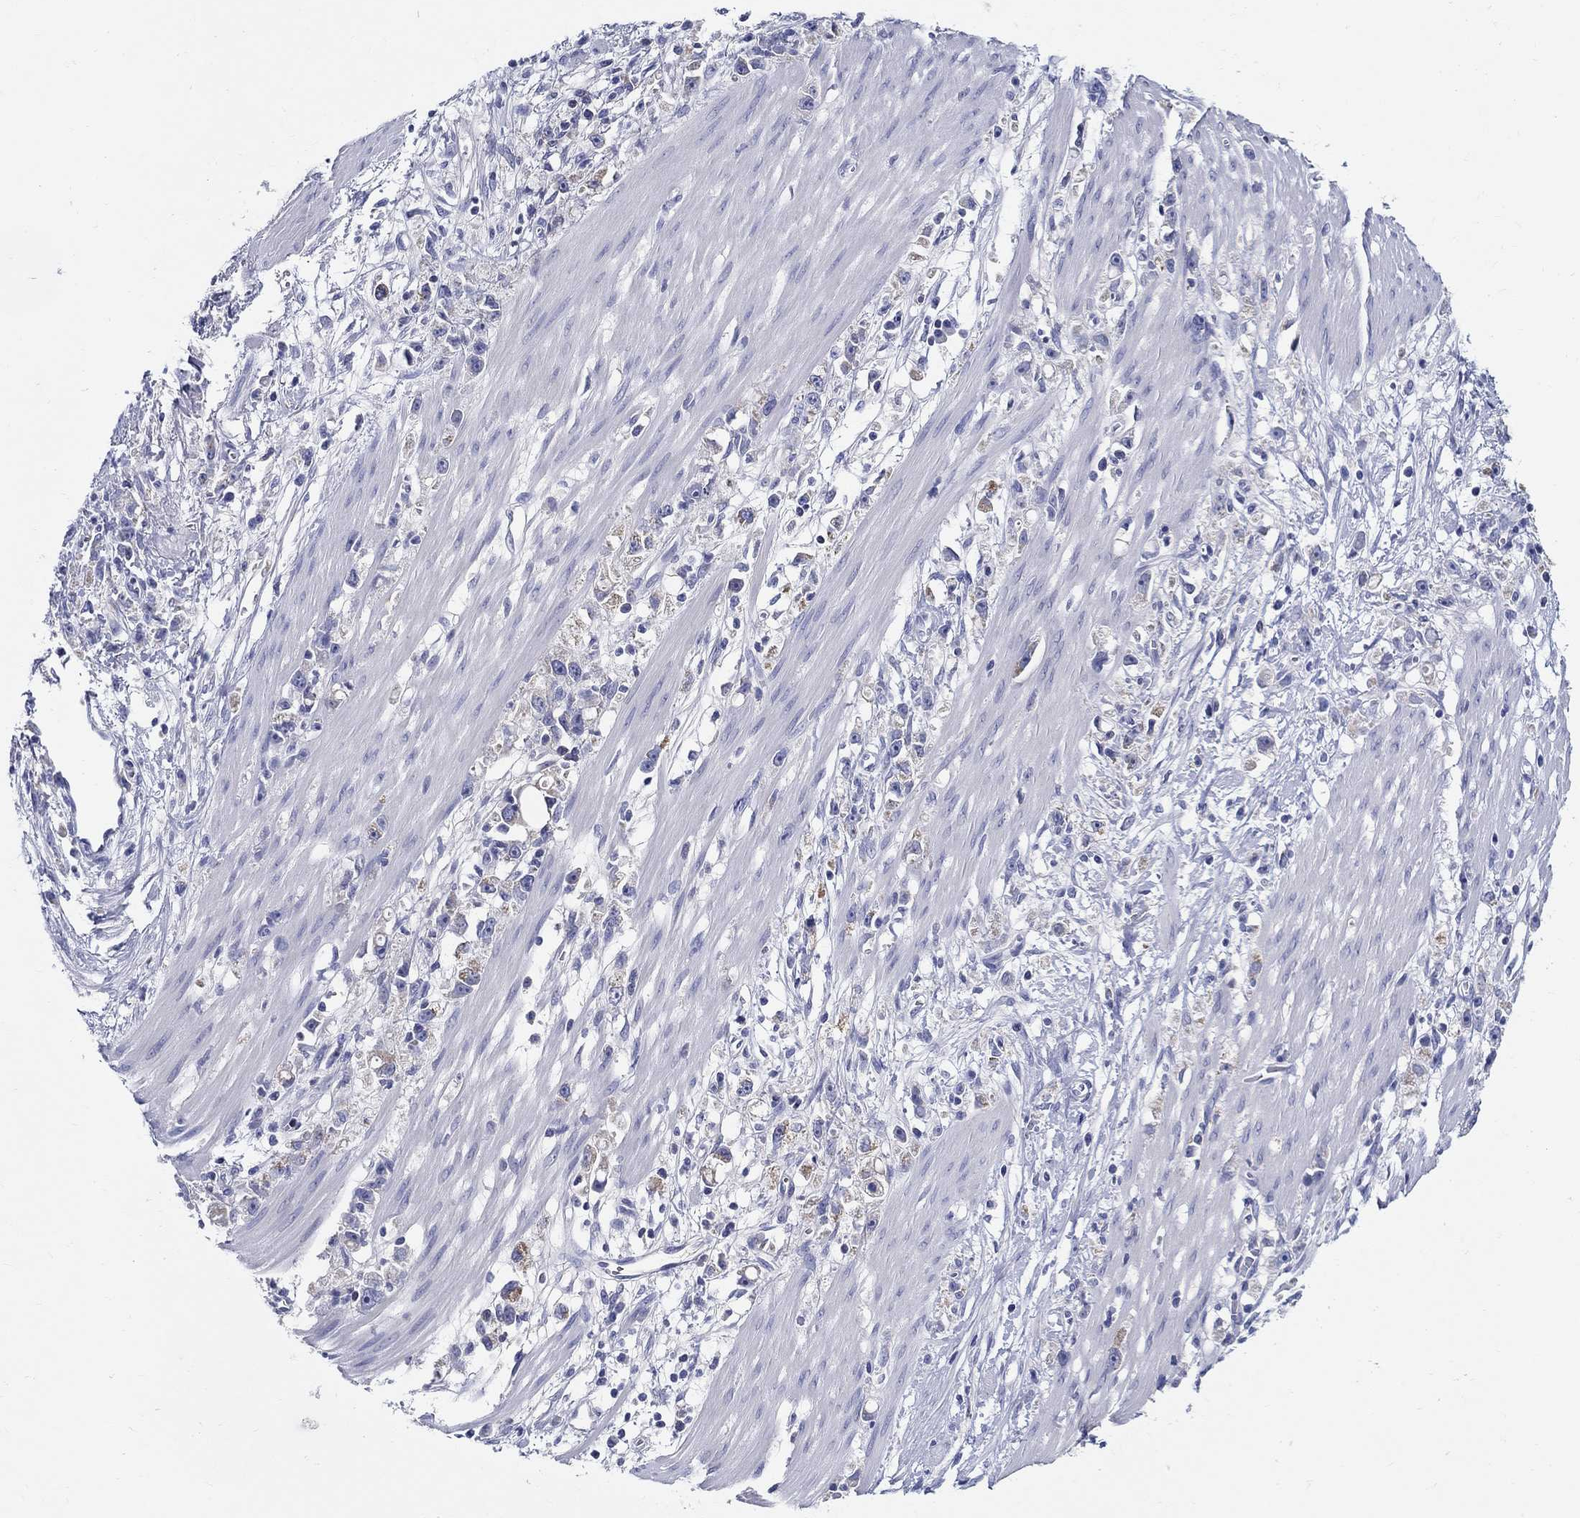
{"staining": {"intensity": "negative", "quantity": "none", "location": "none"}, "tissue": "stomach cancer", "cell_type": "Tumor cells", "image_type": "cancer", "snomed": [{"axis": "morphology", "description": "Adenocarcinoma, NOS"}, {"axis": "topography", "description": "Stomach"}], "caption": "The IHC image has no significant expression in tumor cells of adenocarcinoma (stomach) tissue.", "gene": "CRYGD", "patient": {"sex": "female", "age": 59}}